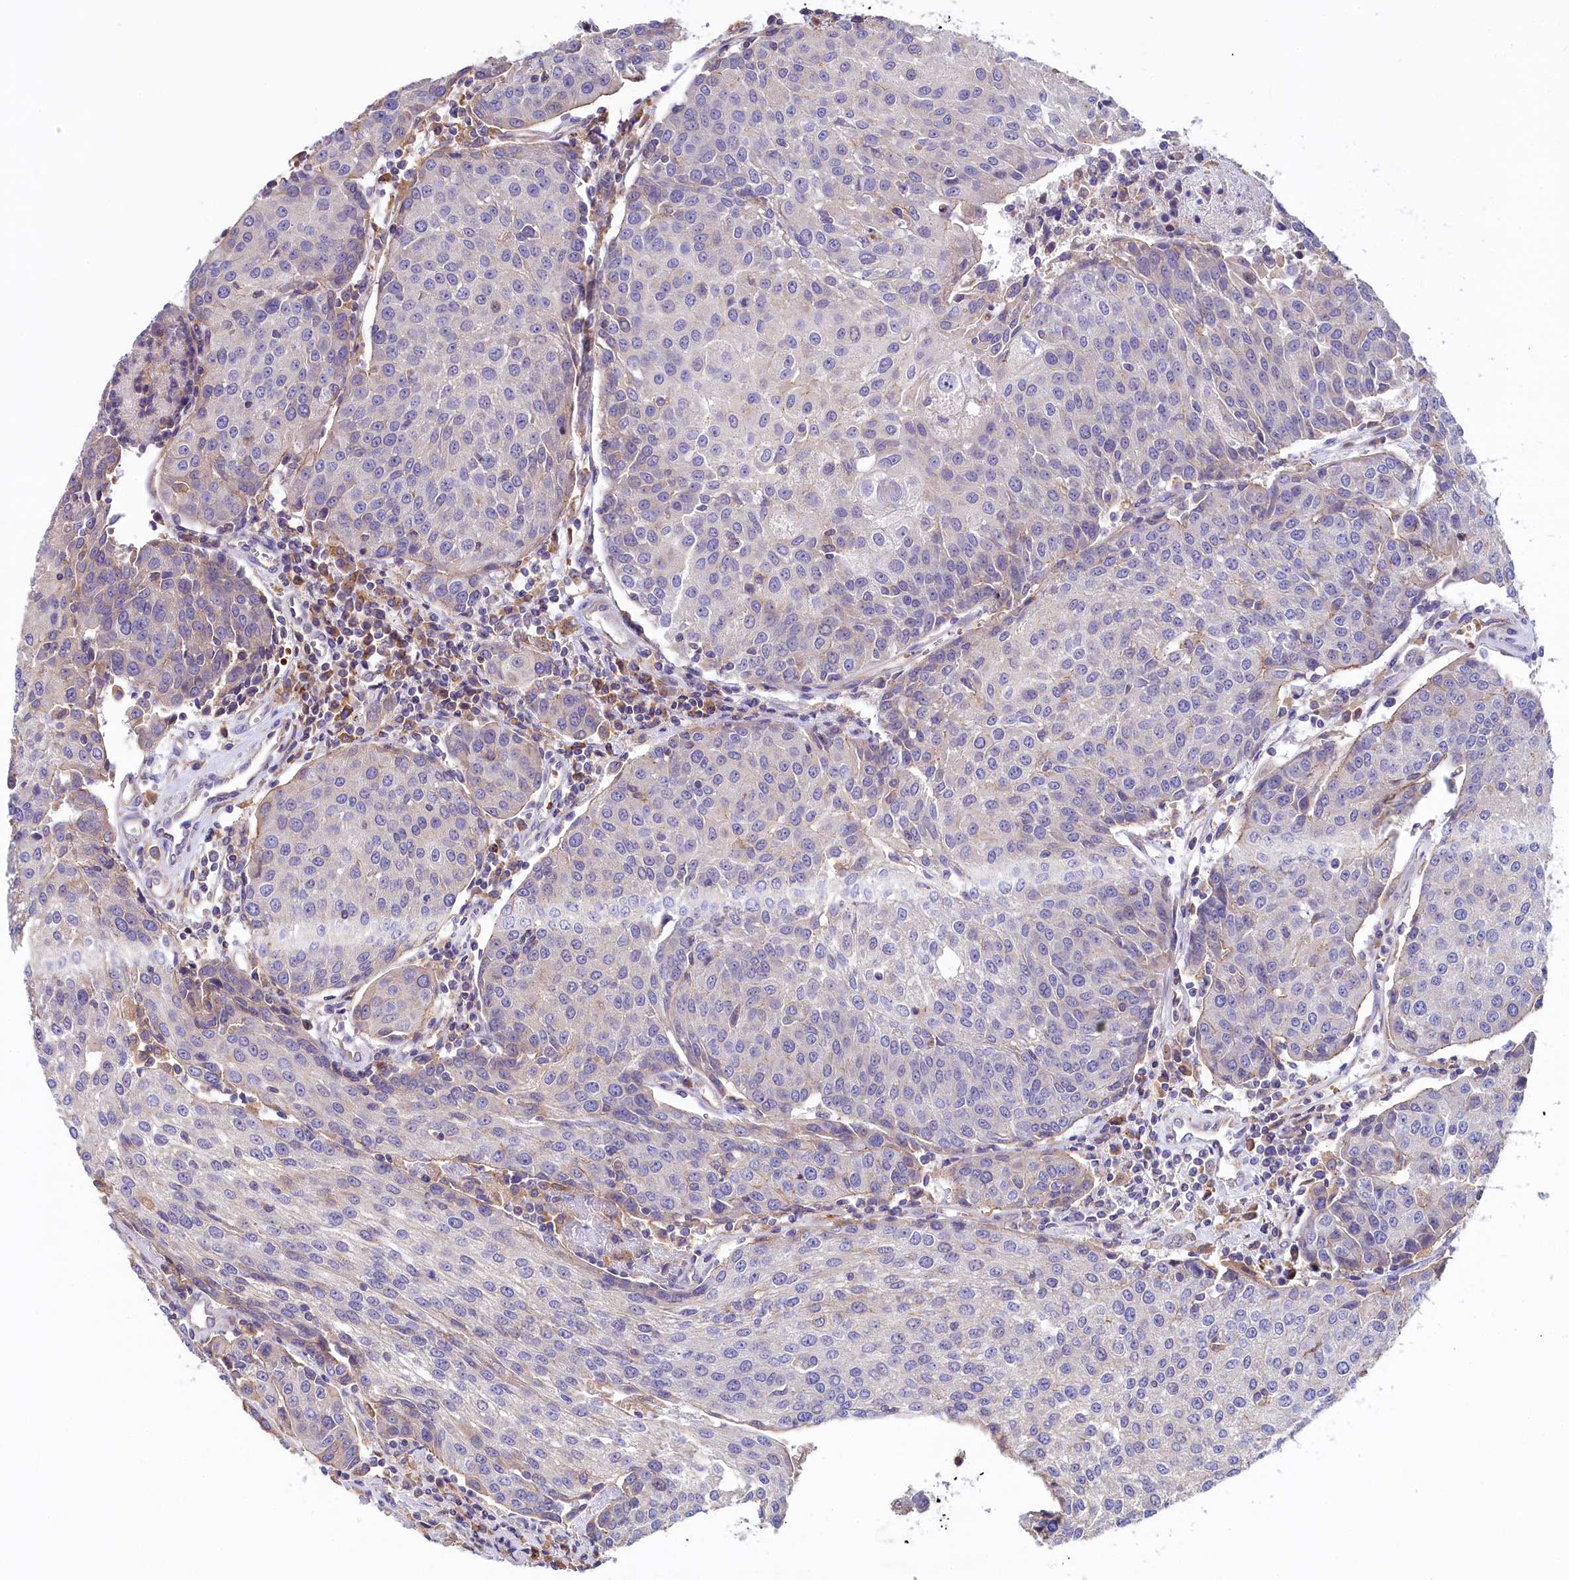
{"staining": {"intensity": "negative", "quantity": "none", "location": "none"}, "tissue": "urothelial cancer", "cell_type": "Tumor cells", "image_type": "cancer", "snomed": [{"axis": "morphology", "description": "Urothelial carcinoma, High grade"}, {"axis": "topography", "description": "Urinary bladder"}], "caption": "IHC image of human high-grade urothelial carcinoma stained for a protein (brown), which displays no staining in tumor cells.", "gene": "HPS6", "patient": {"sex": "female", "age": 85}}